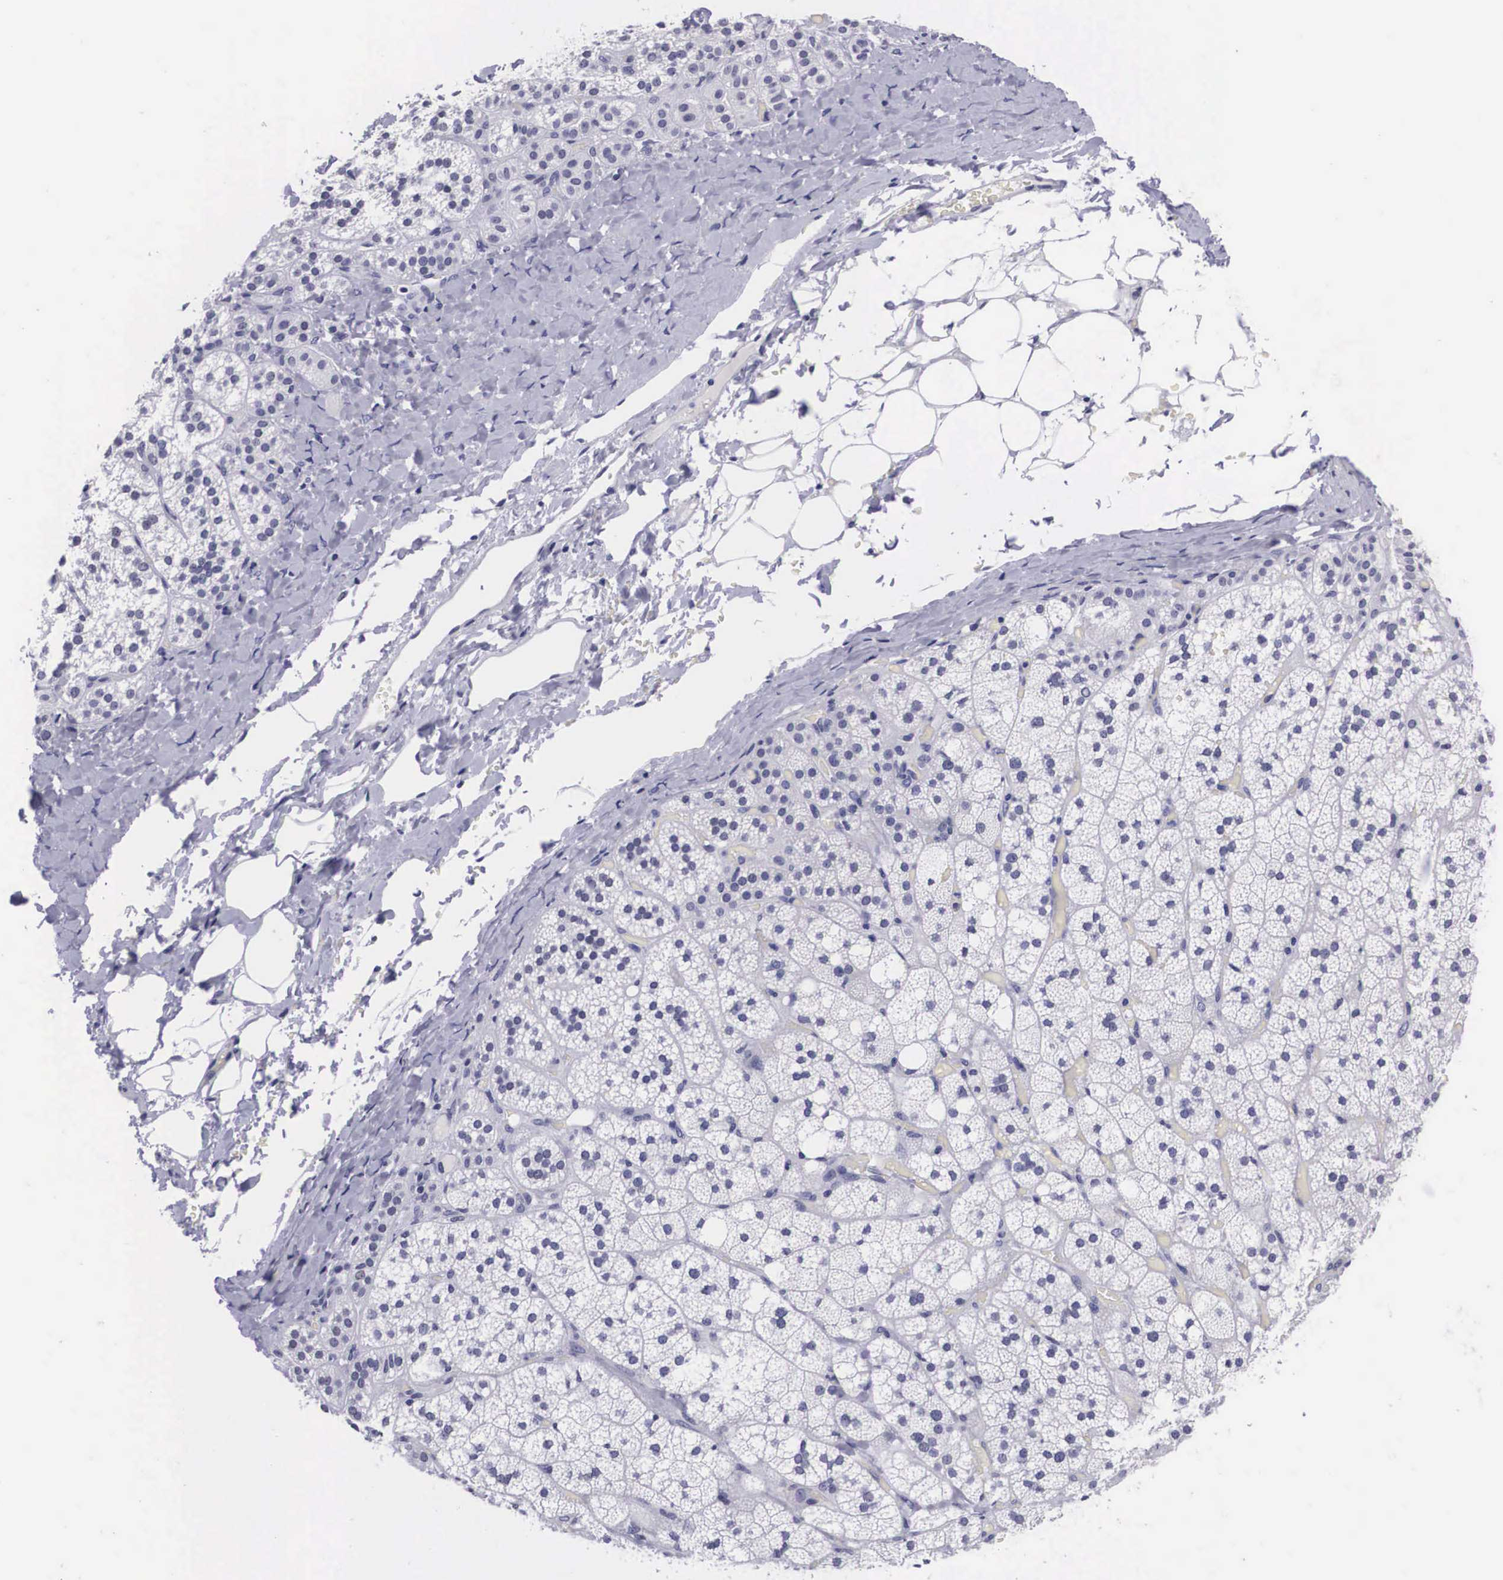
{"staining": {"intensity": "negative", "quantity": "none", "location": "none"}, "tissue": "adrenal gland", "cell_type": "Glandular cells", "image_type": "normal", "snomed": [{"axis": "morphology", "description": "Normal tissue, NOS"}, {"axis": "topography", "description": "Adrenal gland"}], "caption": "Glandular cells show no significant positivity in benign adrenal gland. (Brightfield microscopy of DAB (3,3'-diaminobenzidine) IHC at high magnification).", "gene": "C22orf31", "patient": {"sex": "male", "age": 53}}